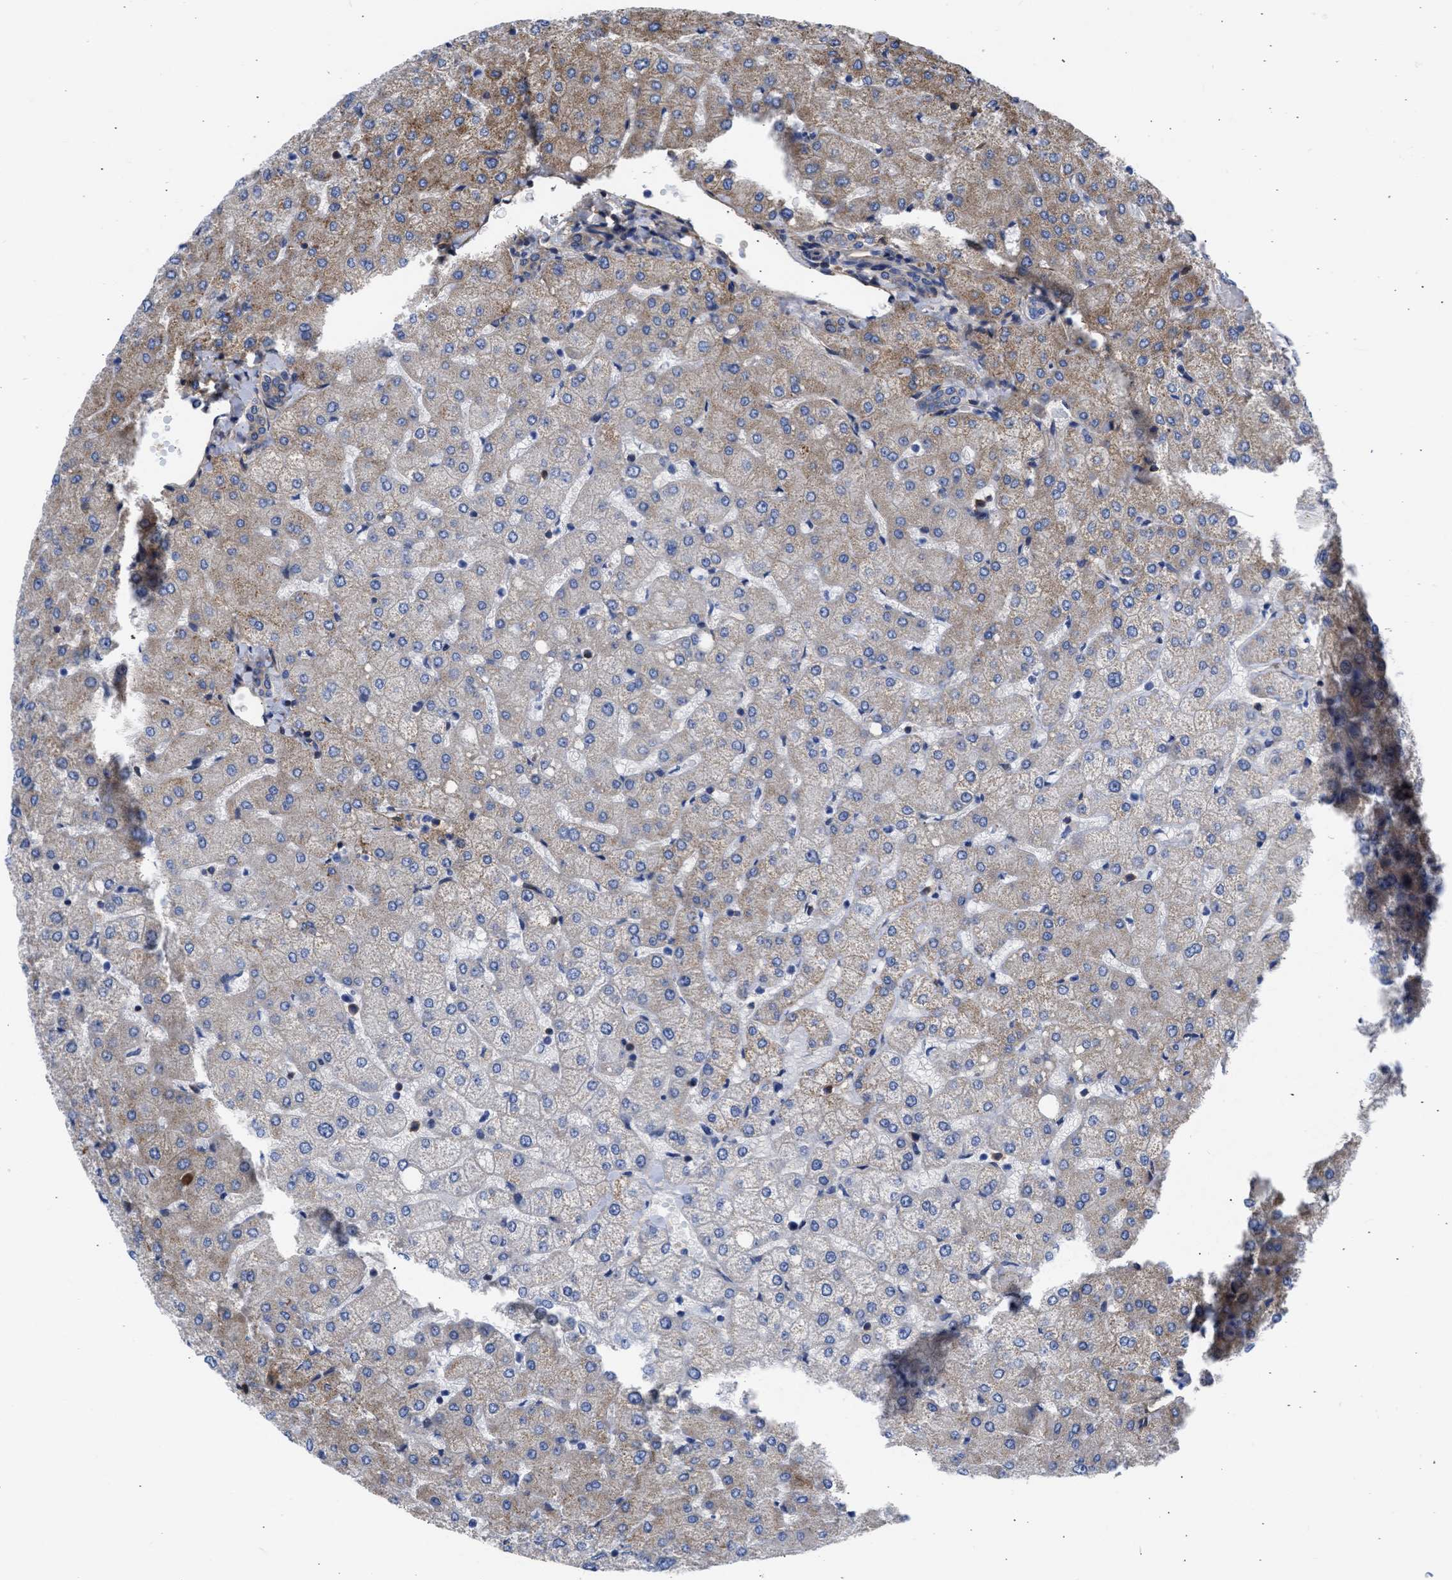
{"staining": {"intensity": "weak", "quantity": "<25%", "location": "cytoplasmic/membranous"}, "tissue": "liver", "cell_type": "Cholangiocytes", "image_type": "normal", "snomed": [{"axis": "morphology", "description": "Normal tissue, NOS"}, {"axis": "topography", "description": "Liver"}], "caption": "This is an immunohistochemistry (IHC) photomicrograph of benign liver. There is no positivity in cholangiocytes.", "gene": "MAS1L", "patient": {"sex": "female", "age": 54}}